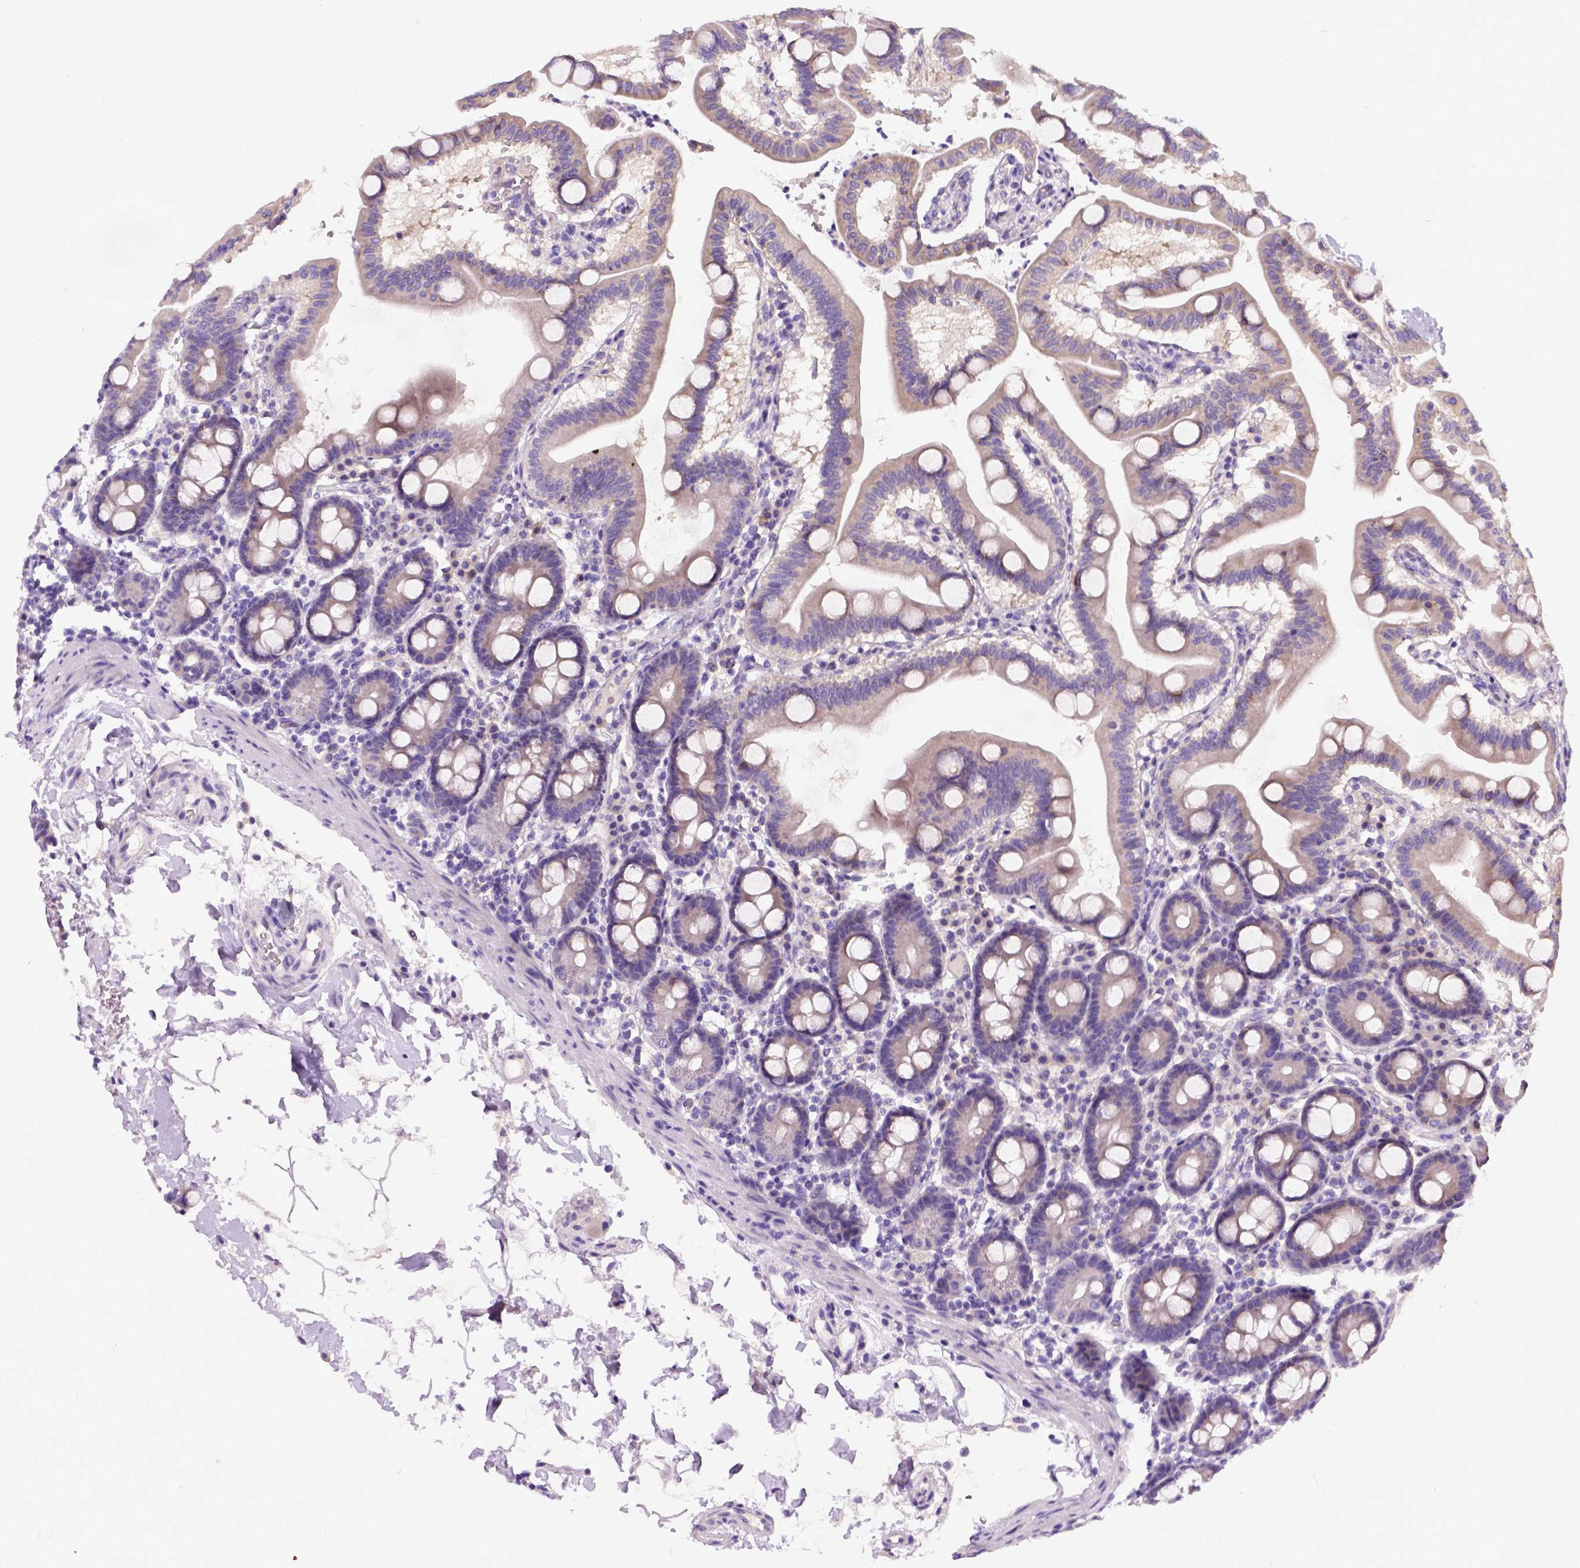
{"staining": {"intensity": "weak", "quantity": "<25%", "location": "nuclear"}, "tissue": "duodenum", "cell_type": "Glandular cells", "image_type": "normal", "snomed": [{"axis": "morphology", "description": "Normal tissue, NOS"}, {"axis": "topography", "description": "Pancreas"}, {"axis": "topography", "description": "Duodenum"}], "caption": "Glandular cells are negative for brown protein staining in normal duodenum. (DAB immunohistochemistry (IHC) visualized using brightfield microscopy, high magnification).", "gene": "NEK5", "patient": {"sex": "male", "age": 59}}